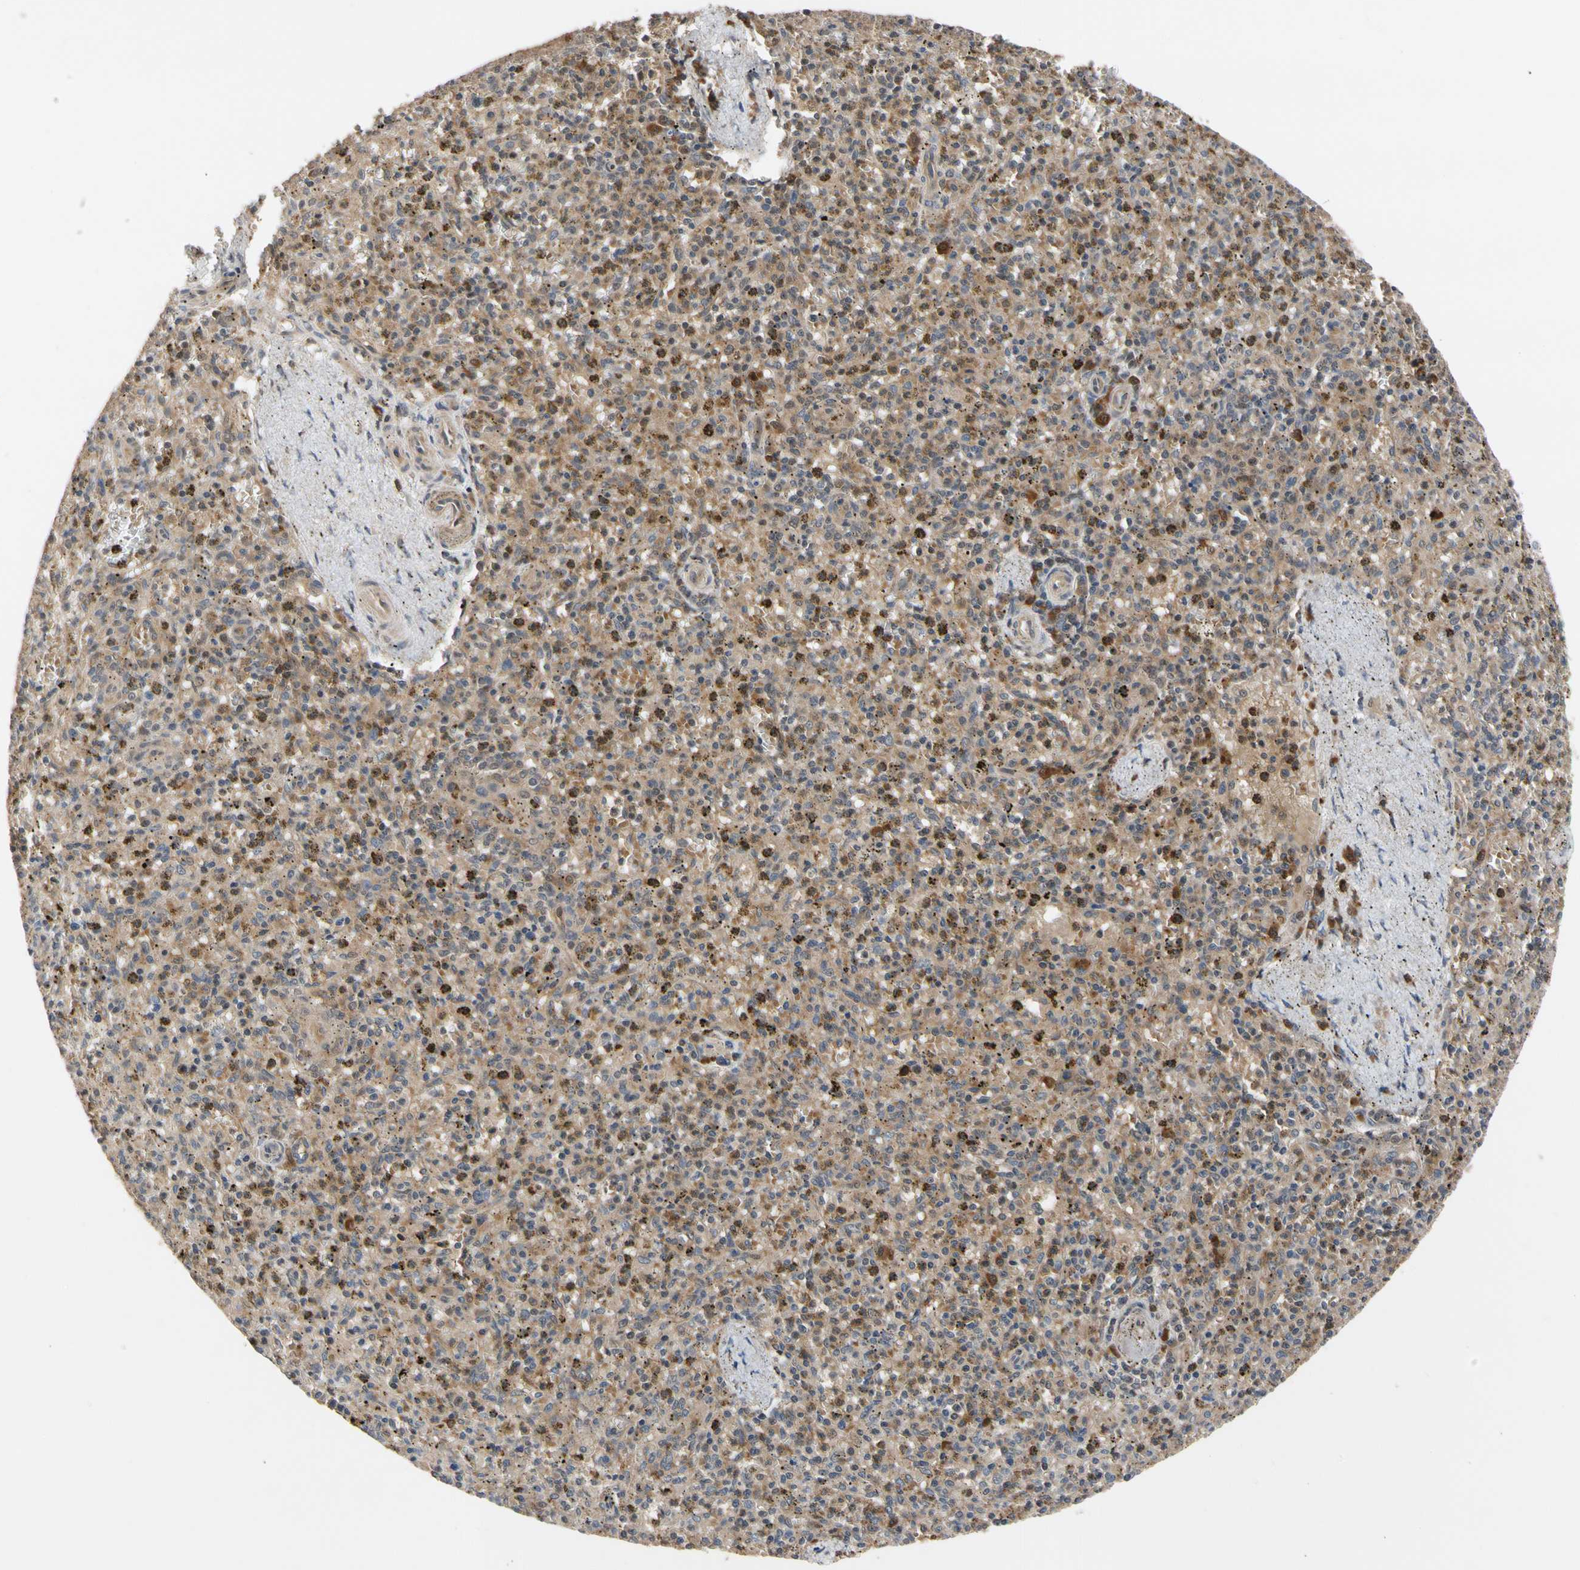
{"staining": {"intensity": "moderate", "quantity": ">75%", "location": "cytoplasmic/membranous"}, "tissue": "spleen", "cell_type": "Cells in red pulp", "image_type": "normal", "snomed": [{"axis": "morphology", "description": "Normal tissue, NOS"}, {"axis": "topography", "description": "Spleen"}], "caption": "Immunohistochemistry (IHC) (DAB (3,3'-diaminobenzidine)) staining of benign spleen shows moderate cytoplasmic/membranous protein staining in about >75% of cells in red pulp. (Brightfield microscopy of DAB IHC at high magnification).", "gene": "CYTIP", "patient": {"sex": "male", "age": 72}}